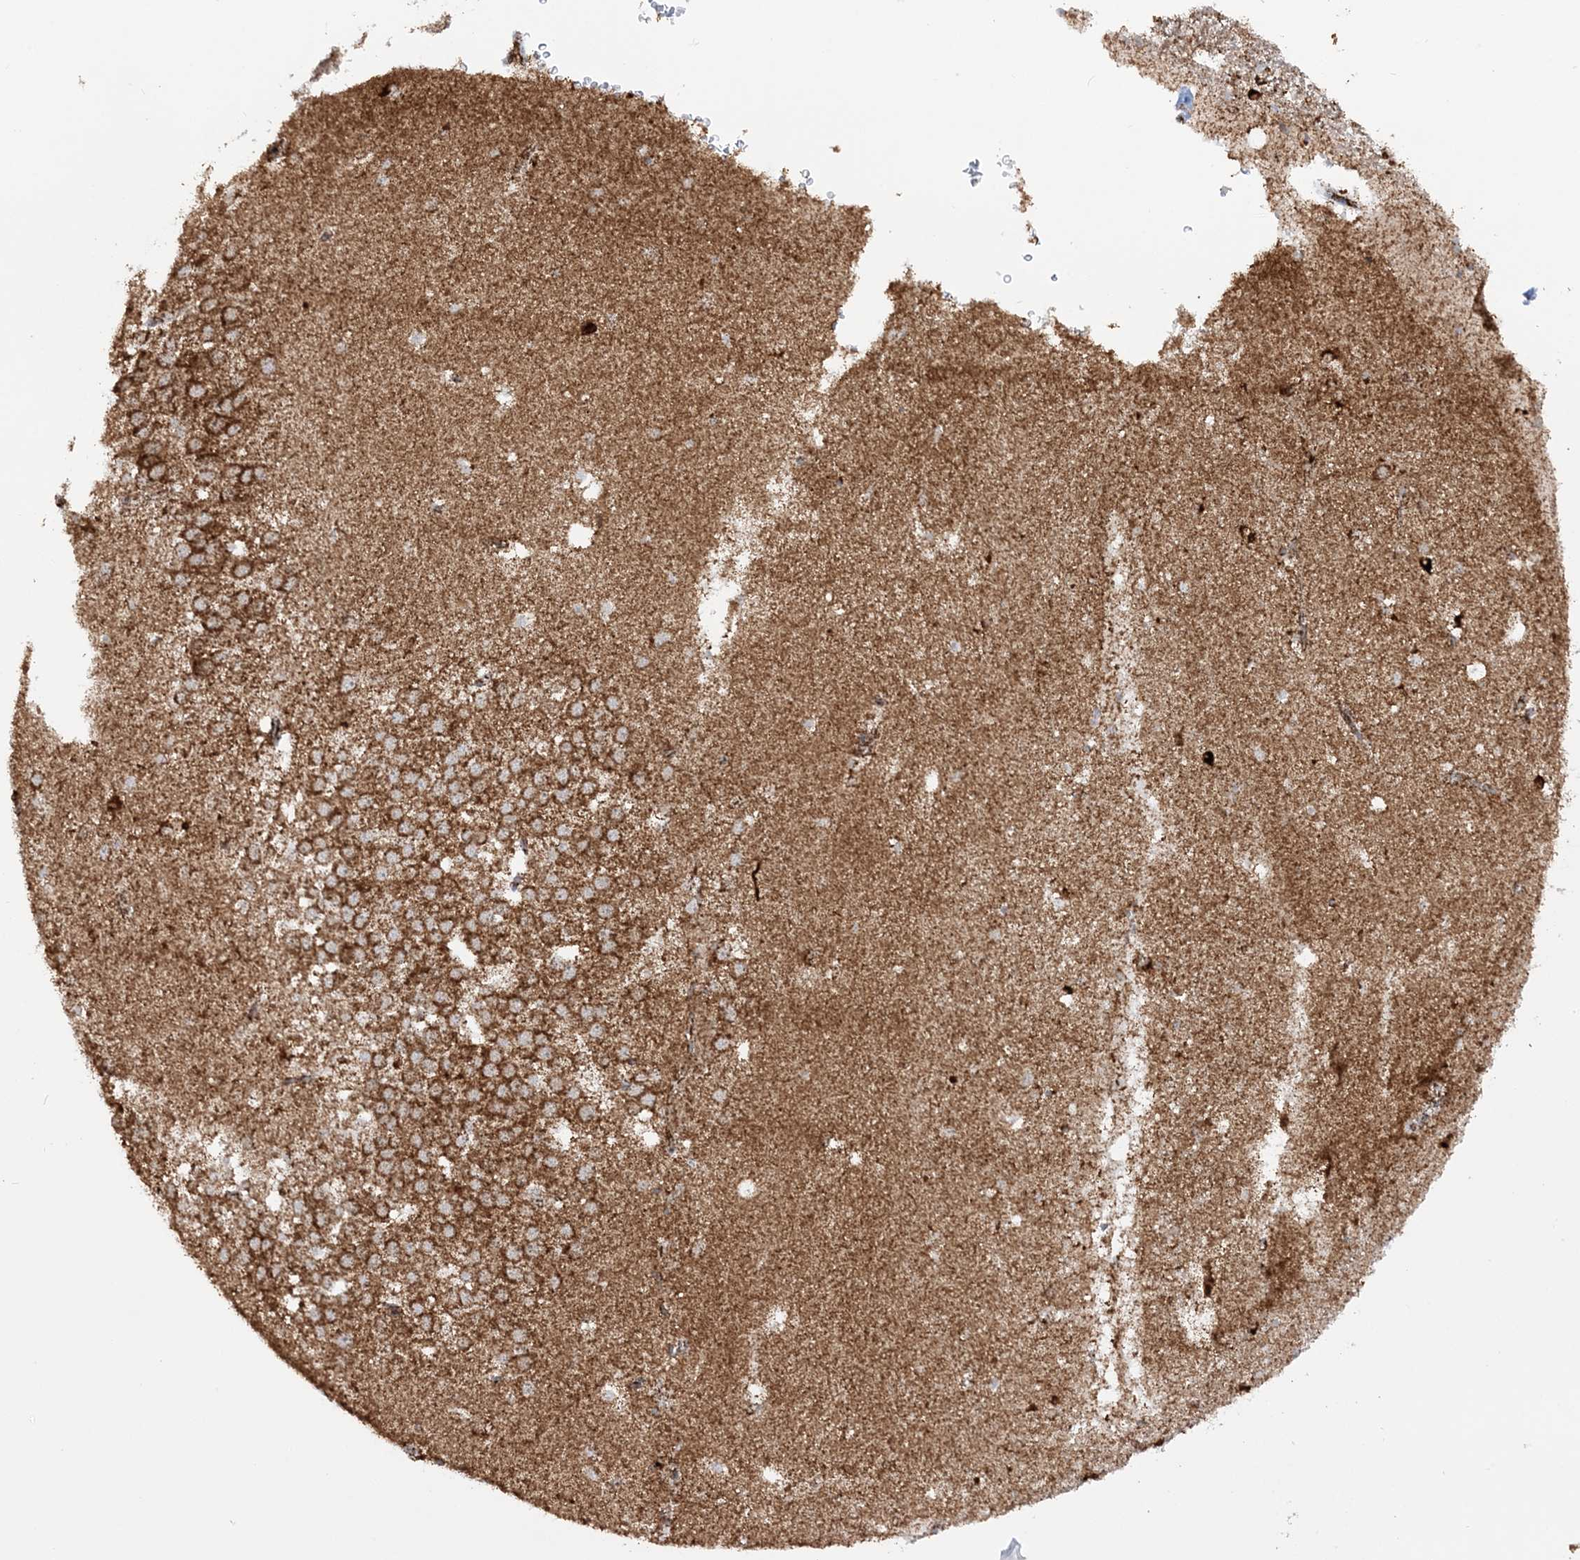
{"staining": {"intensity": "moderate", "quantity": "25%-75%", "location": "cytoplasmic/membranous"}, "tissue": "hippocampus", "cell_type": "Glial cells", "image_type": "normal", "snomed": [{"axis": "morphology", "description": "Normal tissue, NOS"}, {"axis": "topography", "description": "Hippocampus"}], "caption": "This image reveals immunohistochemistry (IHC) staining of unremarkable human hippocampus, with medium moderate cytoplasmic/membranous positivity in about 25%-75% of glial cells.", "gene": "CRY2", "patient": {"sex": "female", "age": 64}}